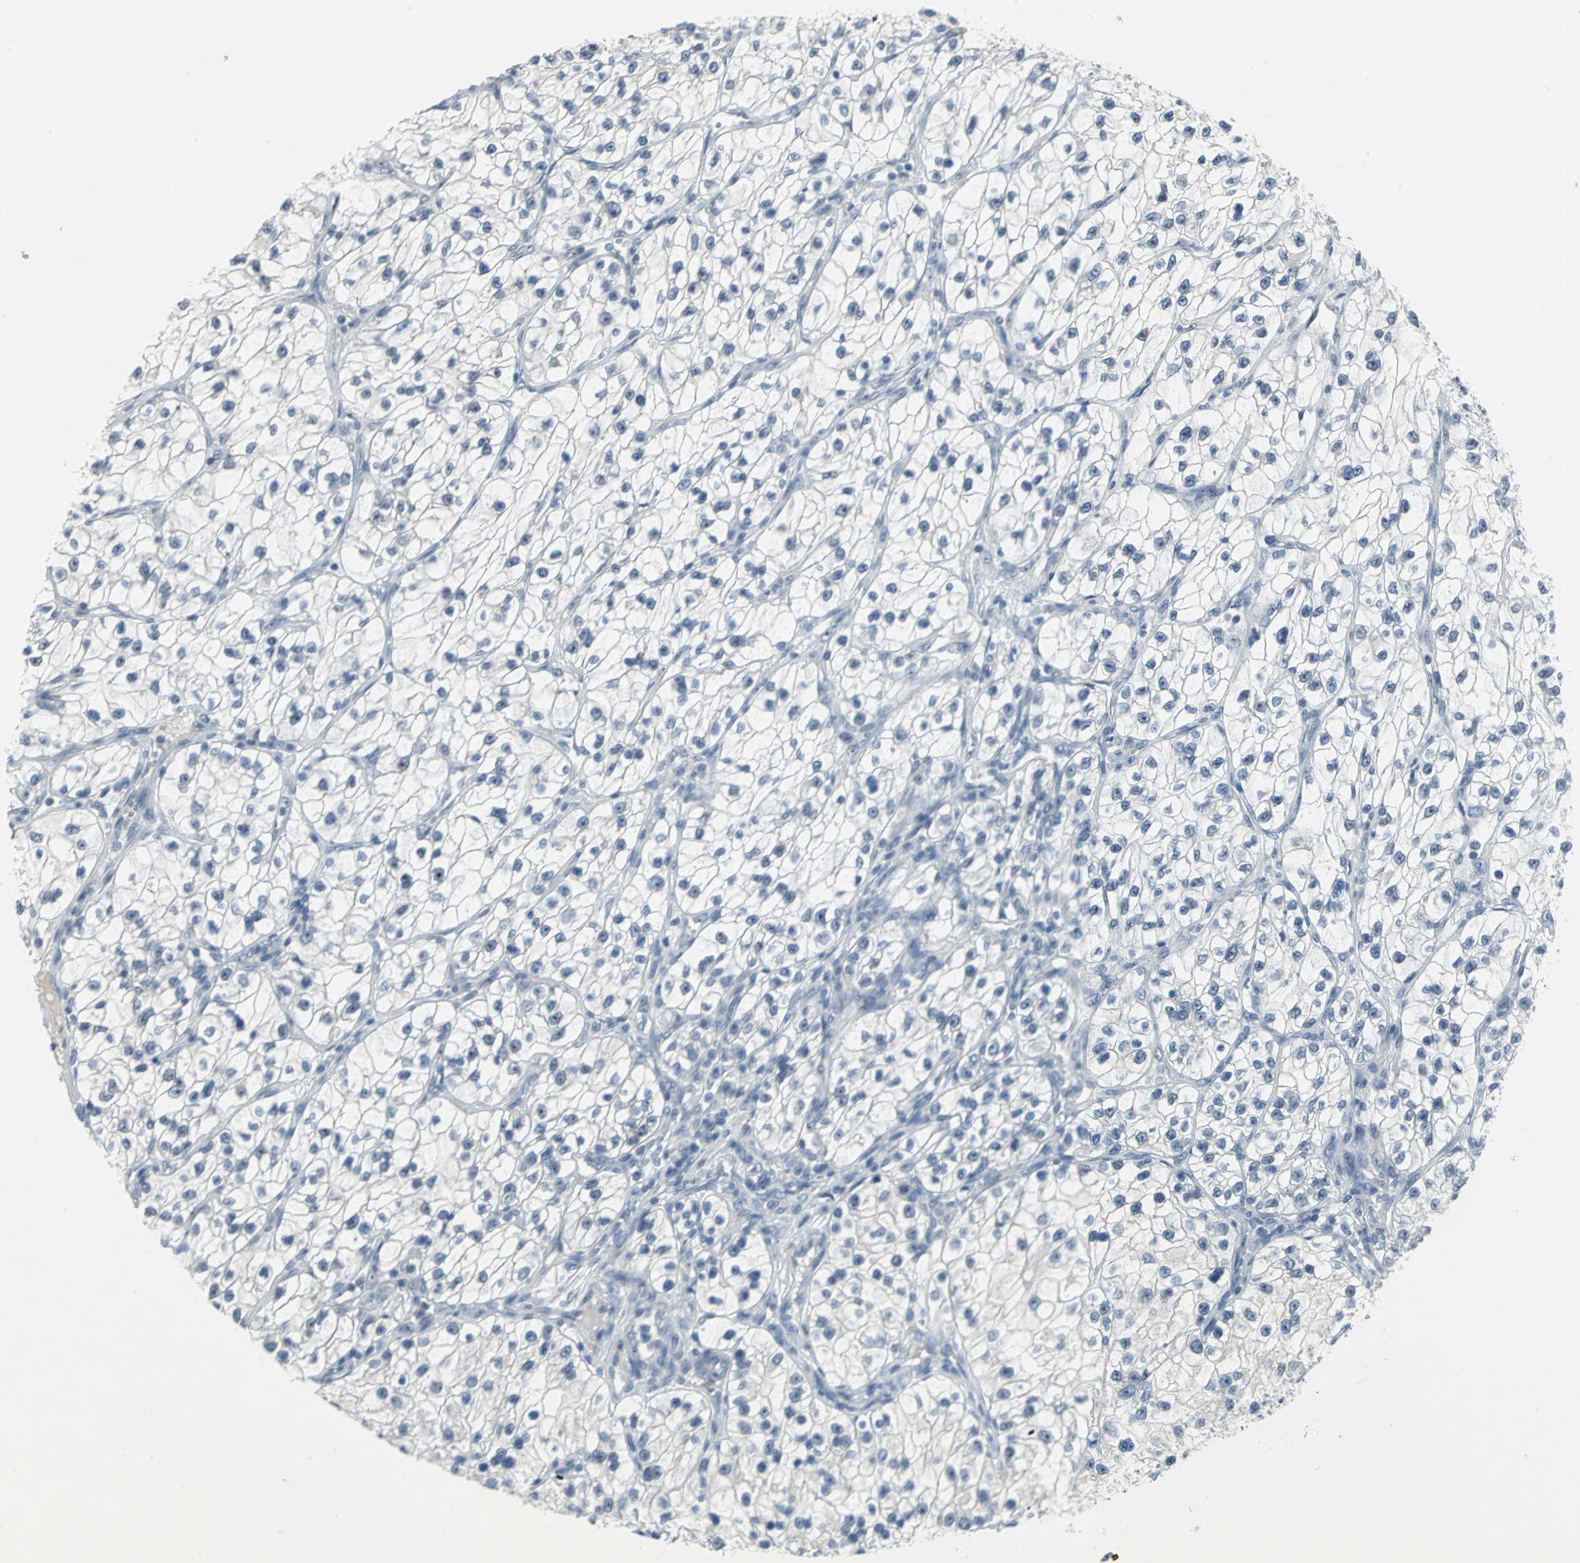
{"staining": {"intensity": "negative", "quantity": "none", "location": "none"}, "tissue": "renal cancer", "cell_type": "Tumor cells", "image_type": "cancer", "snomed": [{"axis": "morphology", "description": "Adenocarcinoma, NOS"}, {"axis": "topography", "description": "Kidney"}], "caption": "Immunohistochemistry (IHC) photomicrograph of human renal adenocarcinoma stained for a protein (brown), which exhibits no expression in tumor cells.", "gene": "MYBBP1A", "patient": {"sex": "female", "age": 57}}